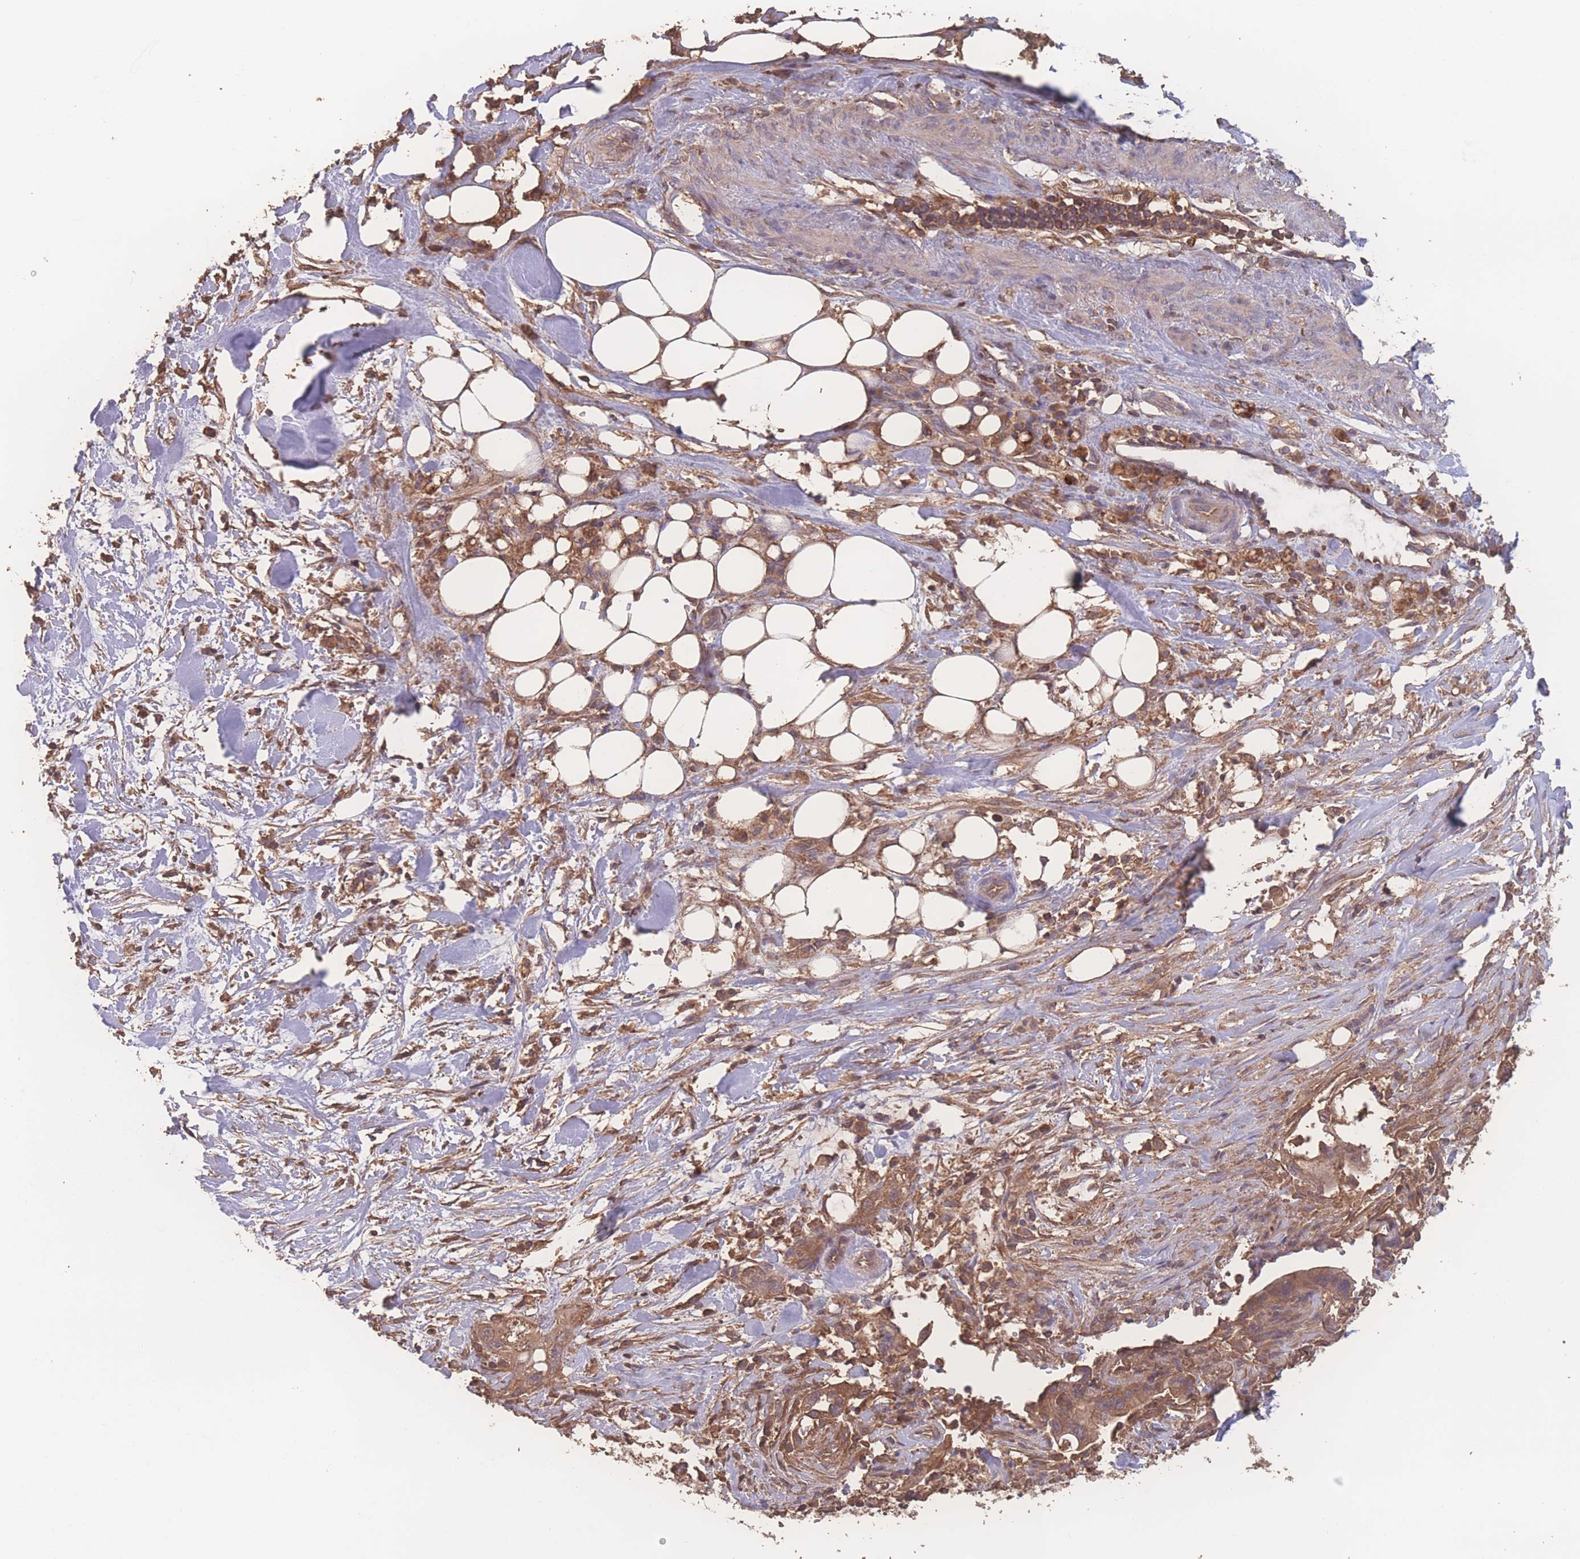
{"staining": {"intensity": "moderate", "quantity": ">75%", "location": "cytoplasmic/membranous"}, "tissue": "pancreatic cancer", "cell_type": "Tumor cells", "image_type": "cancer", "snomed": [{"axis": "morphology", "description": "Adenocarcinoma, NOS"}, {"axis": "topography", "description": "Pancreas"}], "caption": "Pancreatic cancer stained with a brown dye shows moderate cytoplasmic/membranous positive expression in about >75% of tumor cells.", "gene": "ATXN10", "patient": {"sex": "male", "age": 44}}